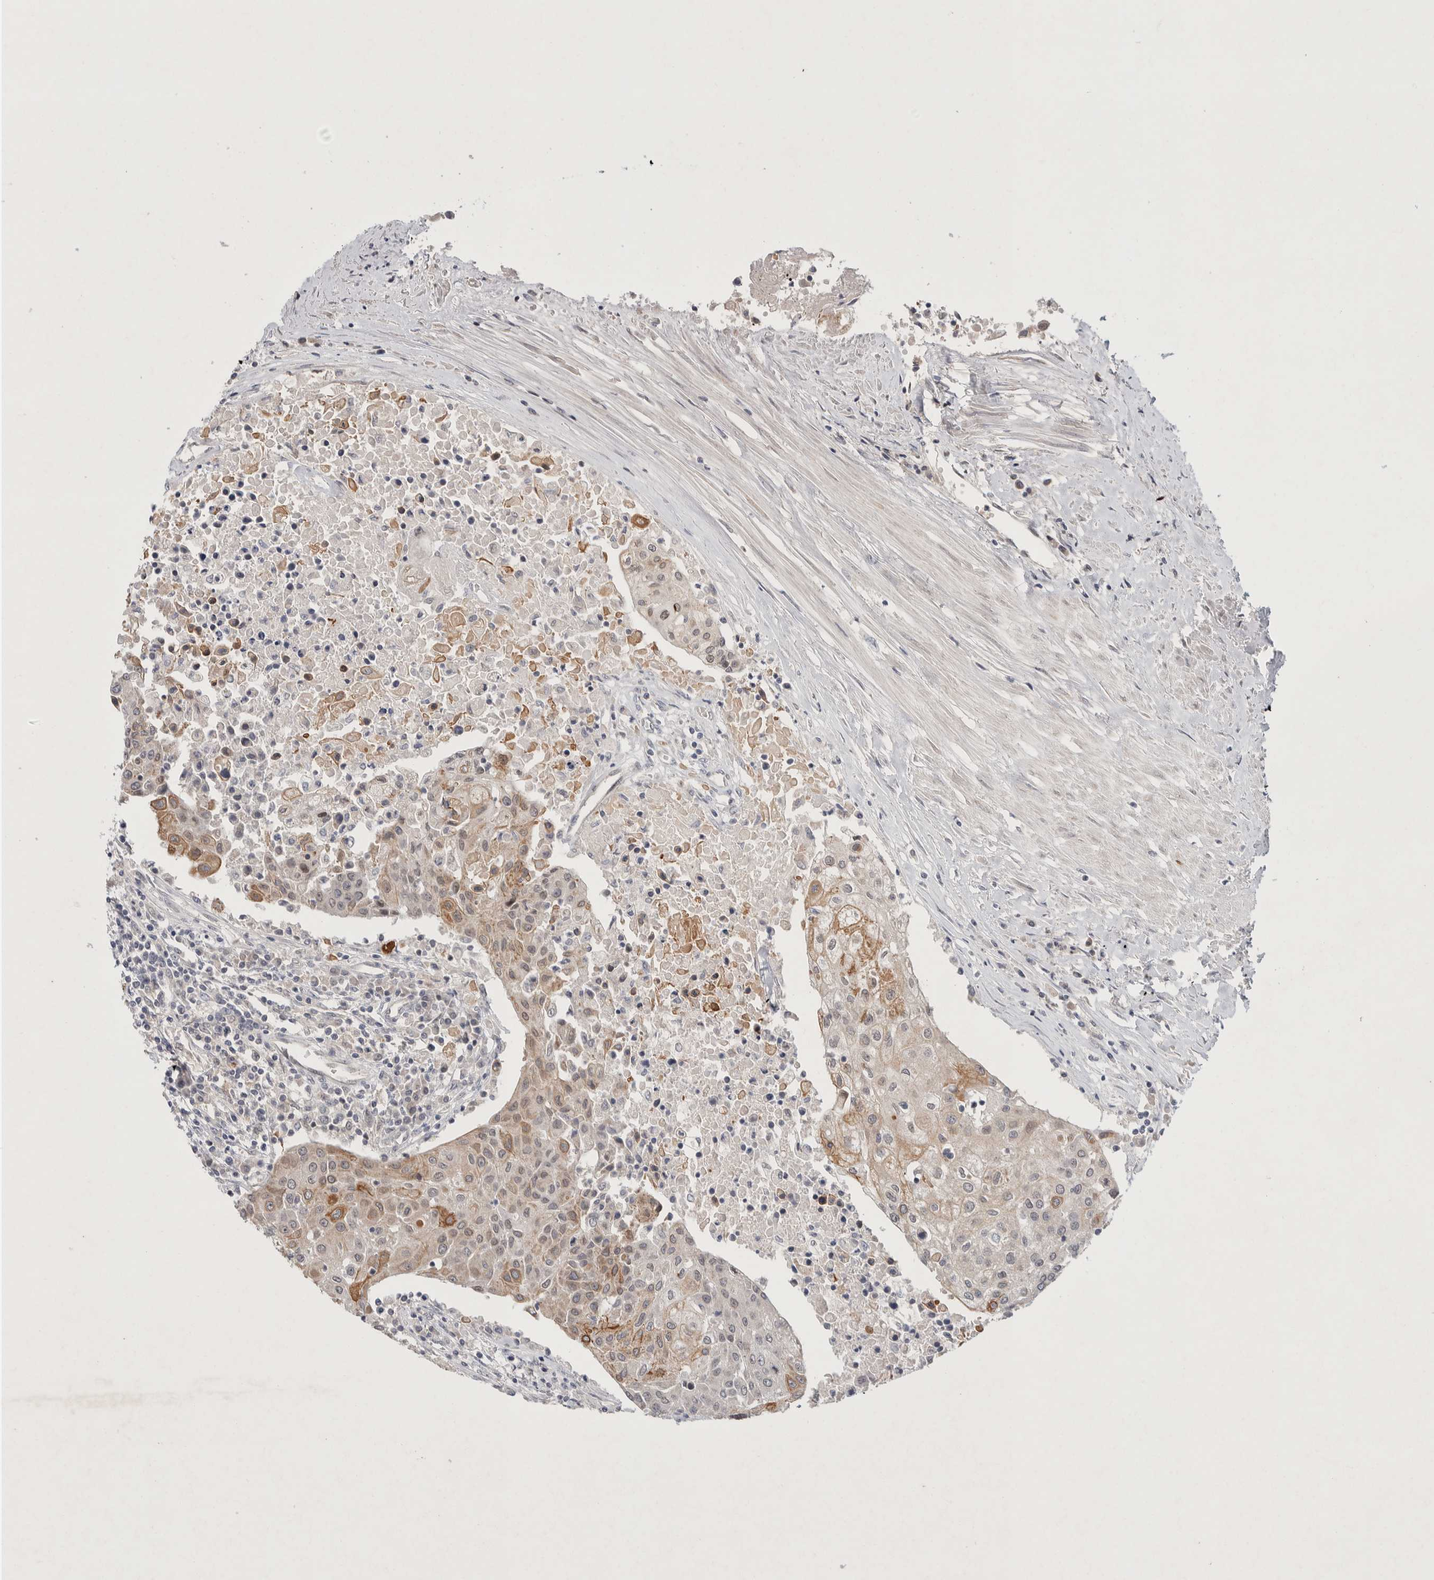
{"staining": {"intensity": "moderate", "quantity": "<25%", "location": "cytoplasmic/membranous"}, "tissue": "urothelial cancer", "cell_type": "Tumor cells", "image_type": "cancer", "snomed": [{"axis": "morphology", "description": "Urothelial carcinoma, High grade"}, {"axis": "topography", "description": "Urinary bladder"}], "caption": "This image exhibits immunohistochemistry (IHC) staining of human urothelial carcinoma (high-grade), with low moderate cytoplasmic/membranous positivity in about <25% of tumor cells.", "gene": "CRAT", "patient": {"sex": "female", "age": 85}}